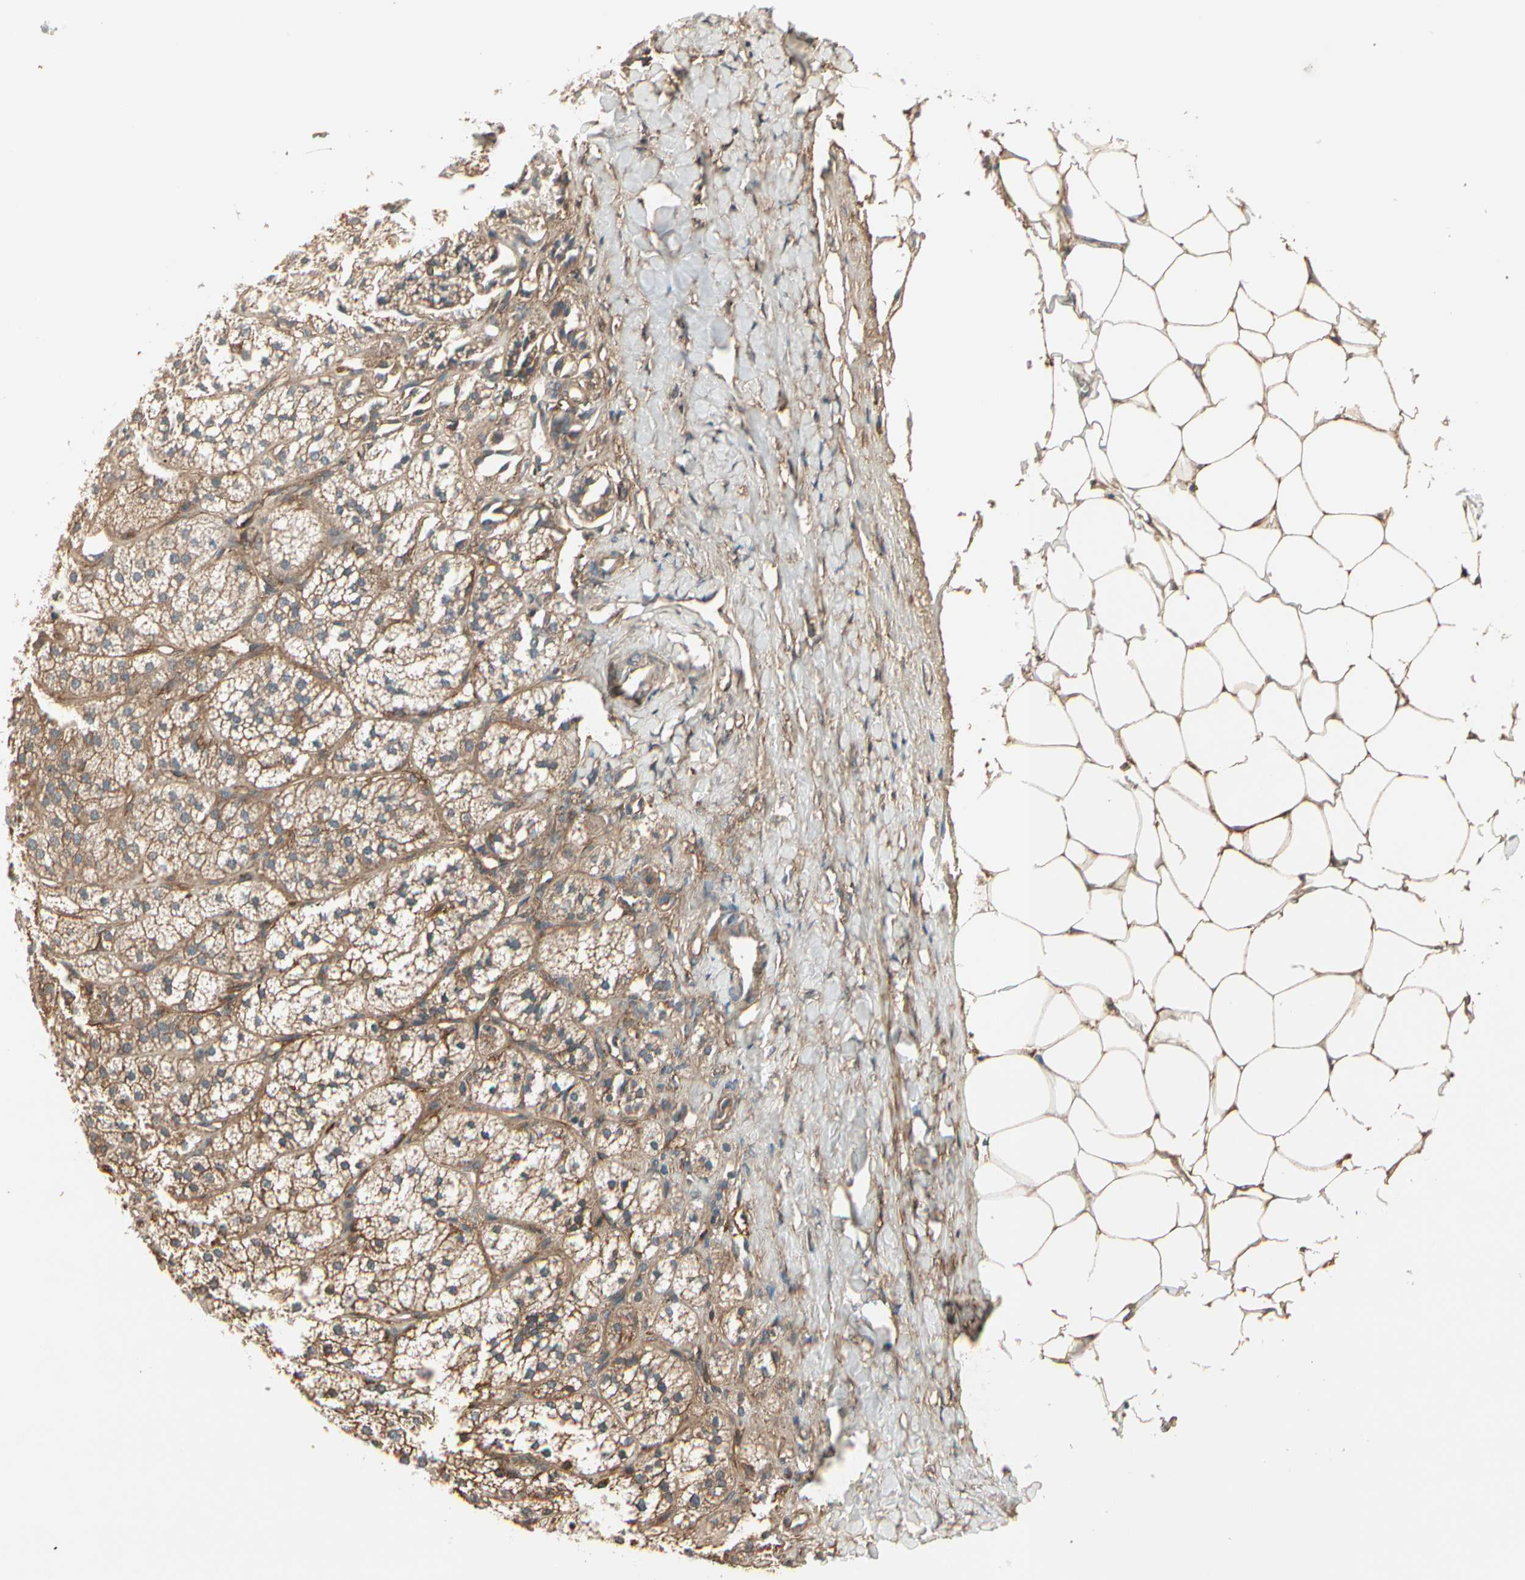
{"staining": {"intensity": "strong", "quantity": ">75%", "location": "cytoplasmic/membranous"}, "tissue": "adrenal gland", "cell_type": "Glandular cells", "image_type": "normal", "snomed": [{"axis": "morphology", "description": "Normal tissue, NOS"}, {"axis": "topography", "description": "Adrenal gland"}], "caption": "Immunohistochemistry (IHC) of benign adrenal gland demonstrates high levels of strong cytoplasmic/membranous positivity in approximately >75% of glandular cells. The staining was performed using DAB (3,3'-diaminobenzidine) to visualize the protein expression in brown, while the nuclei were stained in blue with hematoxylin (Magnification: 20x).", "gene": "FKBP15", "patient": {"sex": "female", "age": 71}}